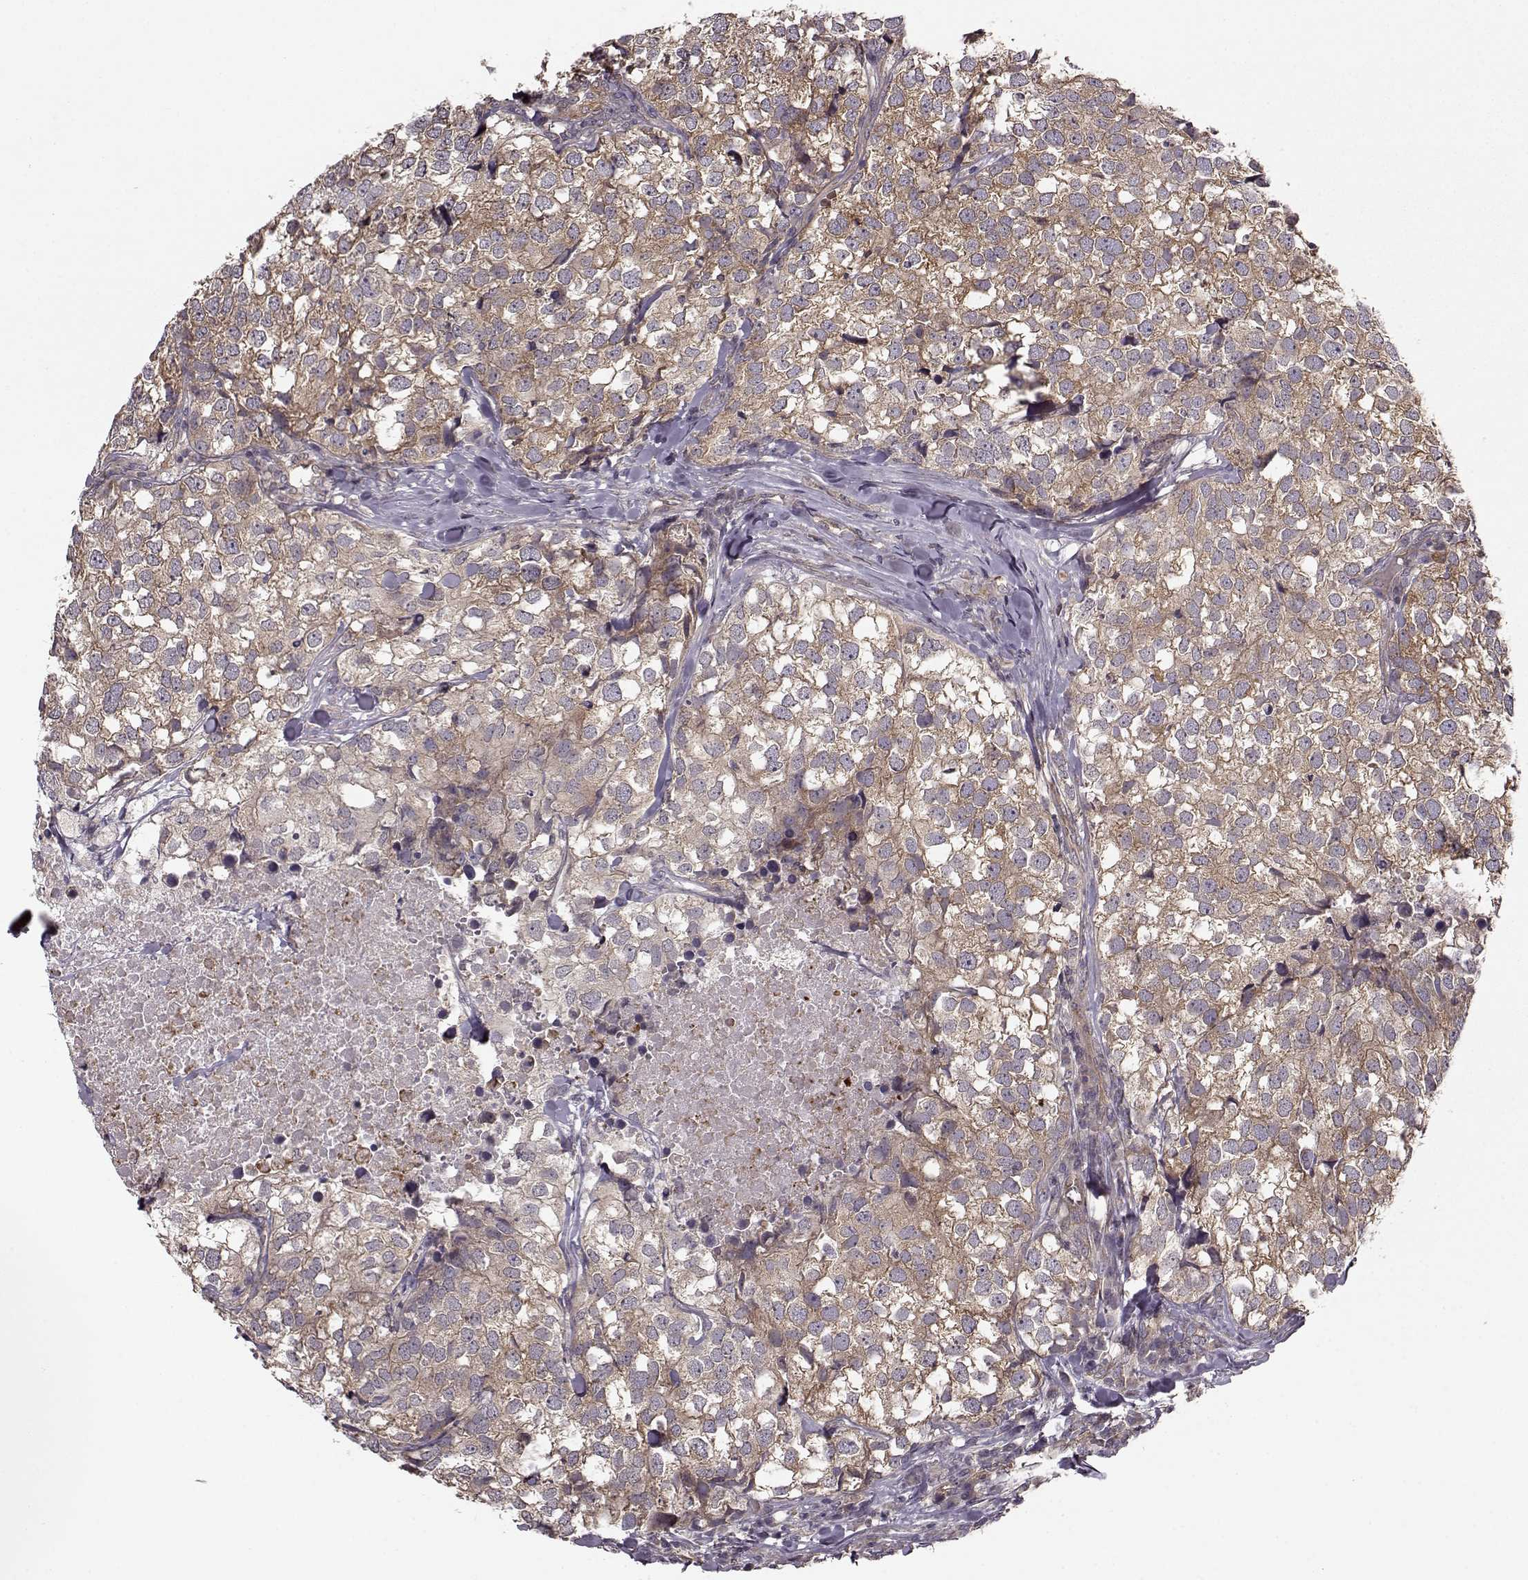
{"staining": {"intensity": "weak", "quantity": ">75%", "location": "cytoplasmic/membranous"}, "tissue": "breast cancer", "cell_type": "Tumor cells", "image_type": "cancer", "snomed": [{"axis": "morphology", "description": "Duct carcinoma"}, {"axis": "topography", "description": "Breast"}], "caption": "There is low levels of weak cytoplasmic/membranous positivity in tumor cells of breast infiltrating ductal carcinoma, as demonstrated by immunohistochemical staining (brown color).", "gene": "SLAIN2", "patient": {"sex": "female", "age": 30}}